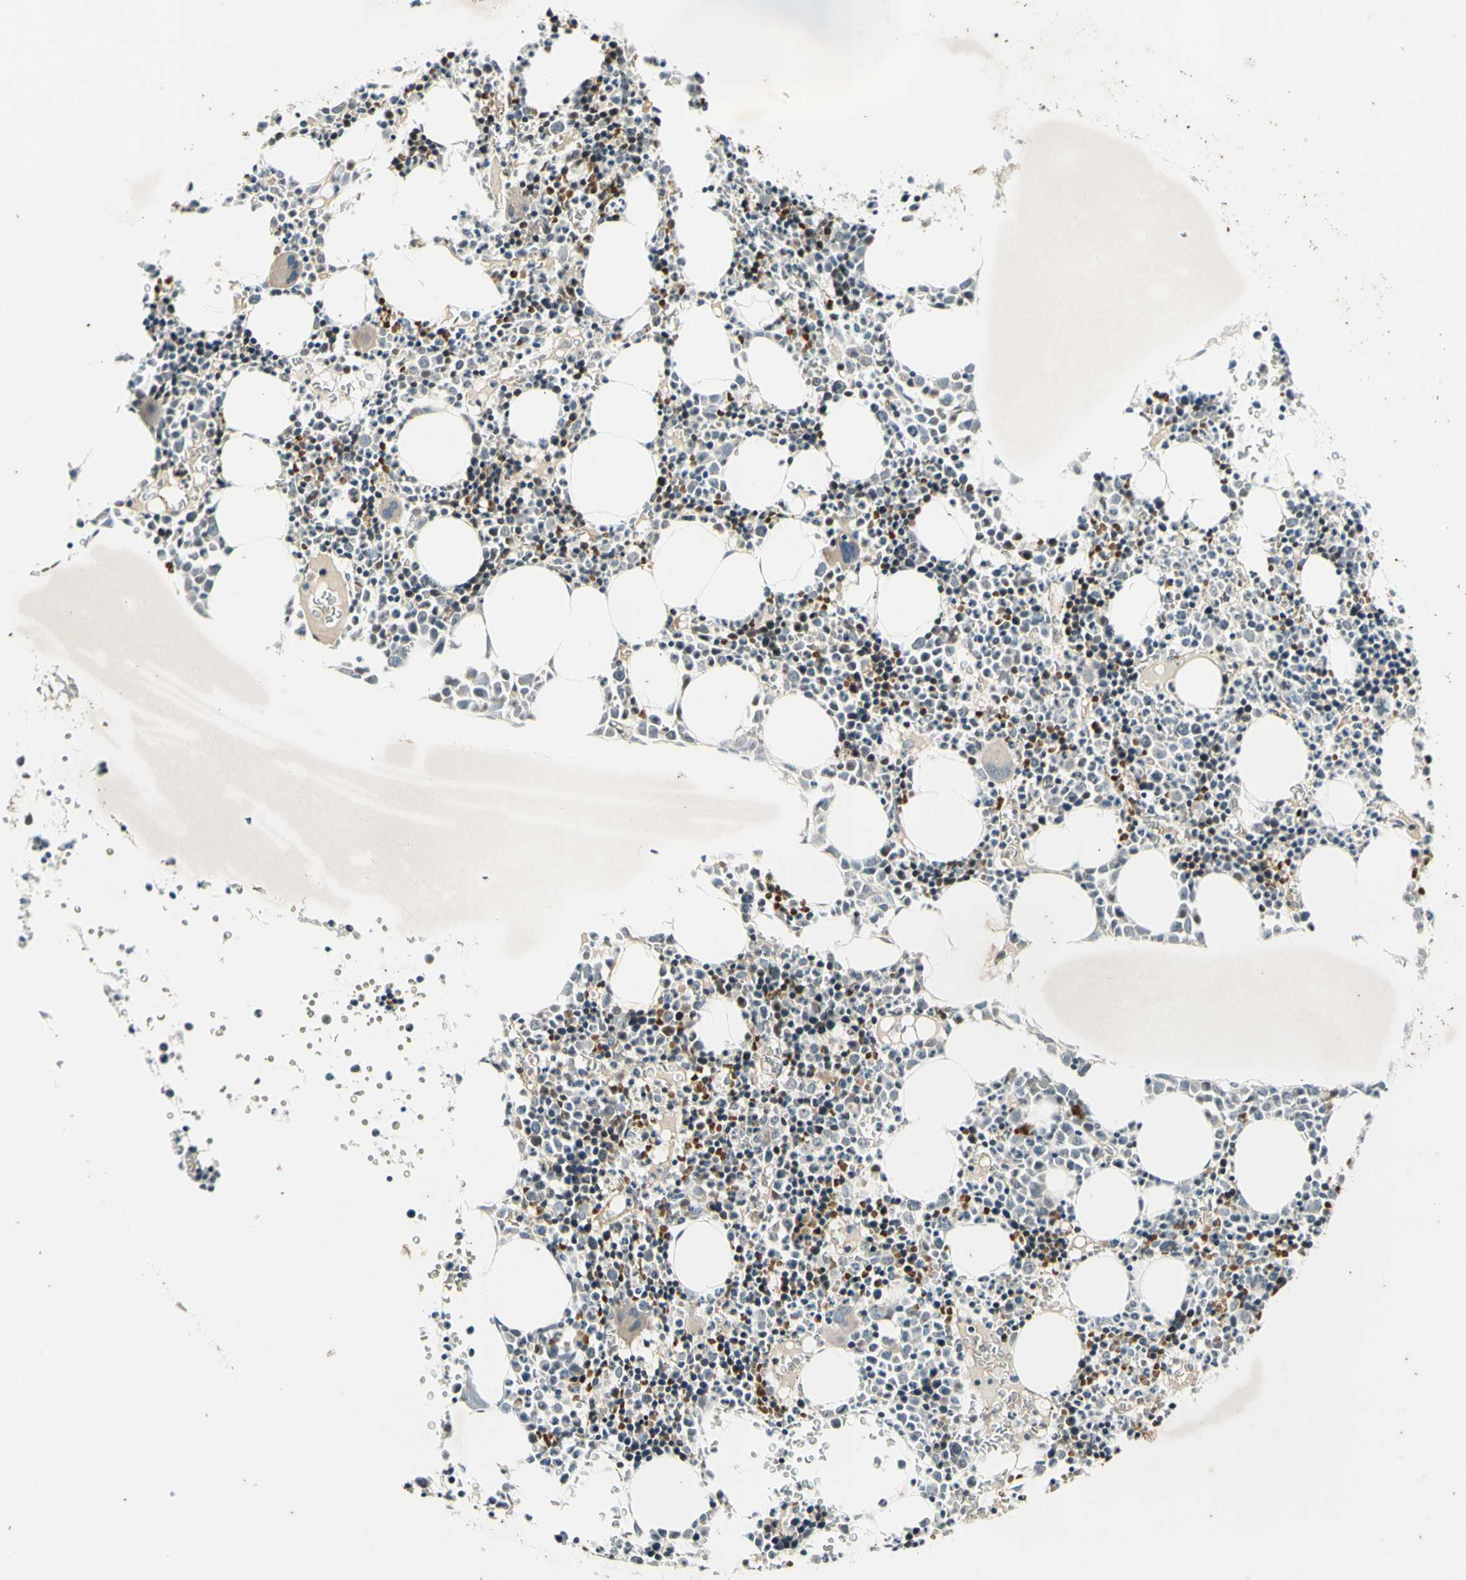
{"staining": {"intensity": "moderate", "quantity": "<25%", "location": "cytoplasmic/membranous,nuclear"}, "tissue": "bone marrow", "cell_type": "Hematopoietic cells", "image_type": "normal", "snomed": [{"axis": "morphology", "description": "Normal tissue, NOS"}, {"axis": "morphology", "description": "Inflammation, NOS"}, {"axis": "topography", "description": "Bone marrow"}], "caption": "DAB (3,3'-diaminobenzidine) immunohistochemical staining of benign human bone marrow demonstrates moderate cytoplasmic/membranous,nuclear protein positivity in about <25% of hematopoietic cells.", "gene": "EFNB2", "patient": {"sex": "female", "age": 17}}